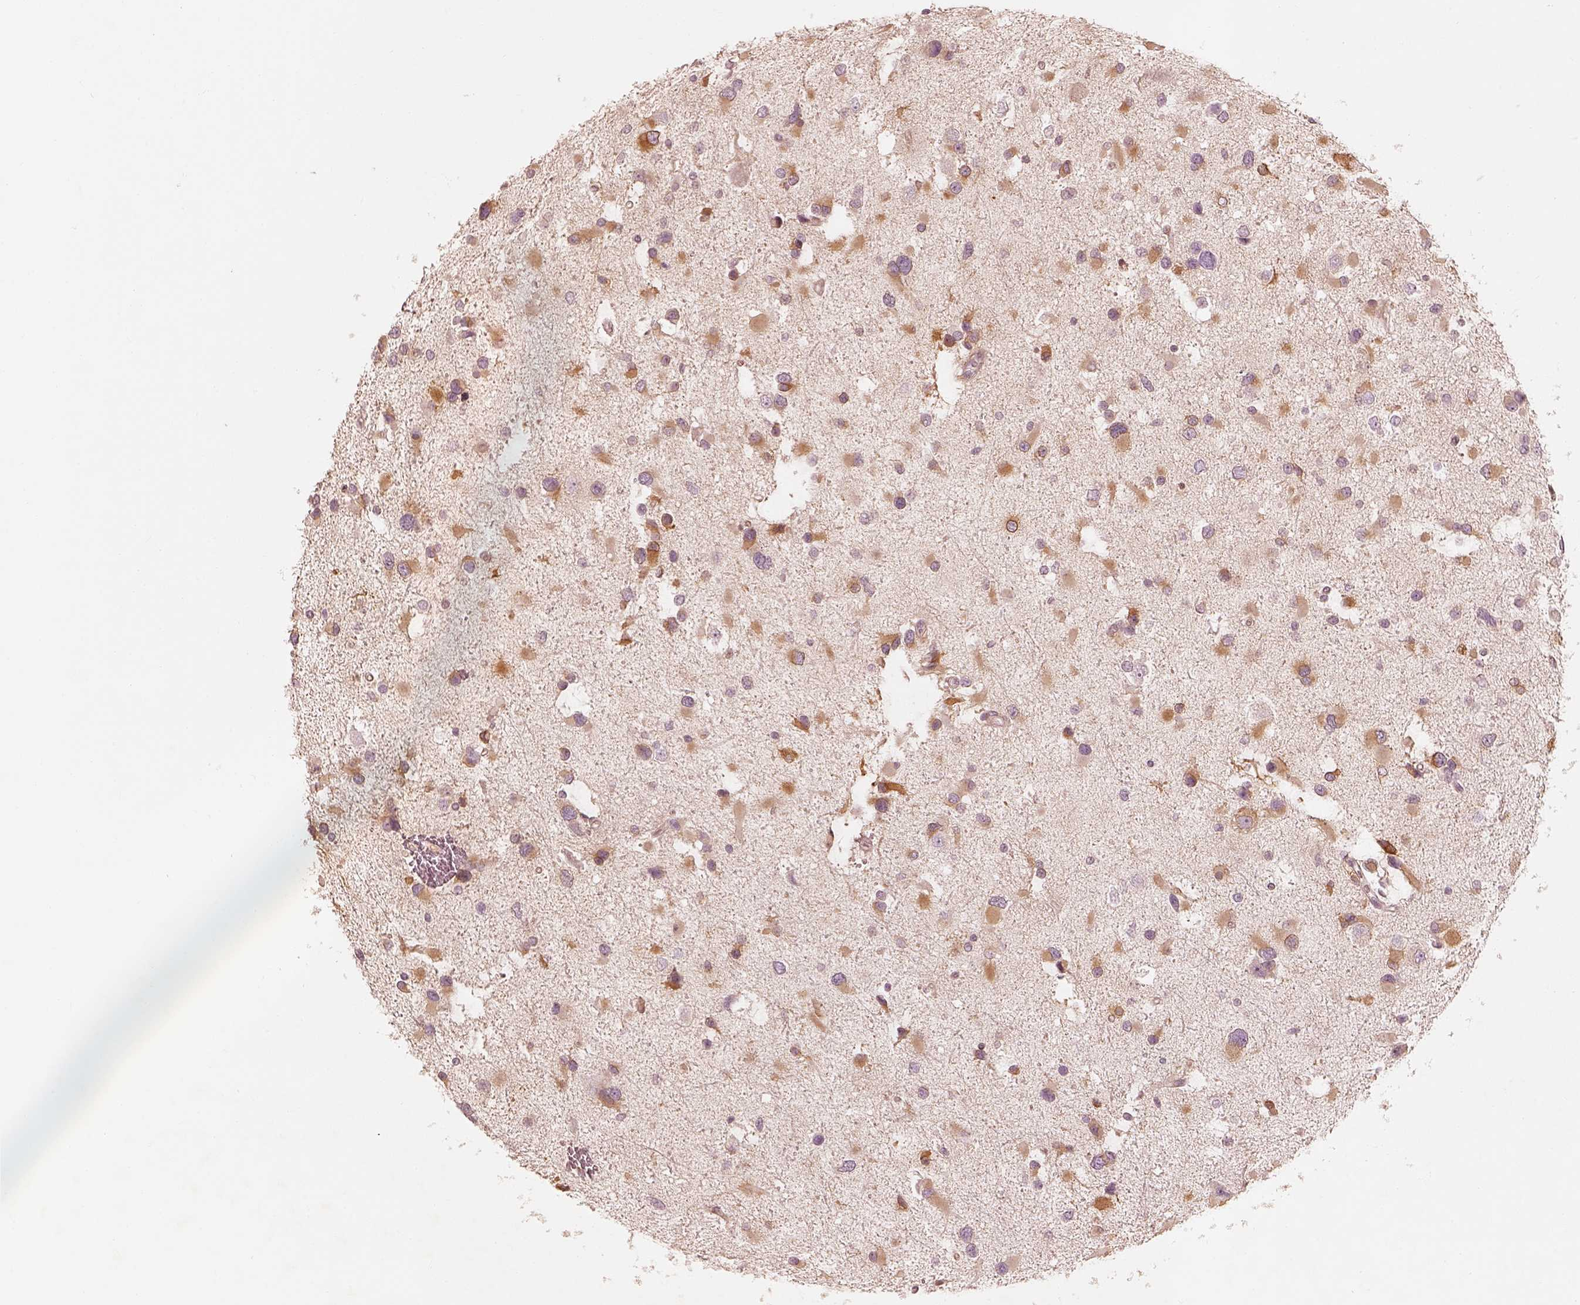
{"staining": {"intensity": "moderate", "quantity": "<25%", "location": "cytoplasmic/membranous"}, "tissue": "glioma", "cell_type": "Tumor cells", "image_type": "cancer", "snomed": [{"axis": "morphology", "description": "Glioma, malignant, Low grade"}, {"axis": "topography", "description": "Brain"}], "caption": "Immunohistochemistry histopathology image of neoplastic tissue: malignant glioma (low-grade) stained using IHC shows low levels of moderate protein expression localized specifically in the cytoplasmic/membranous of tumor cells, appearing as a cytoplasmic/membranous brown color.", "gene": "WLS", "patient": {"sex": "female", "age": 32}}